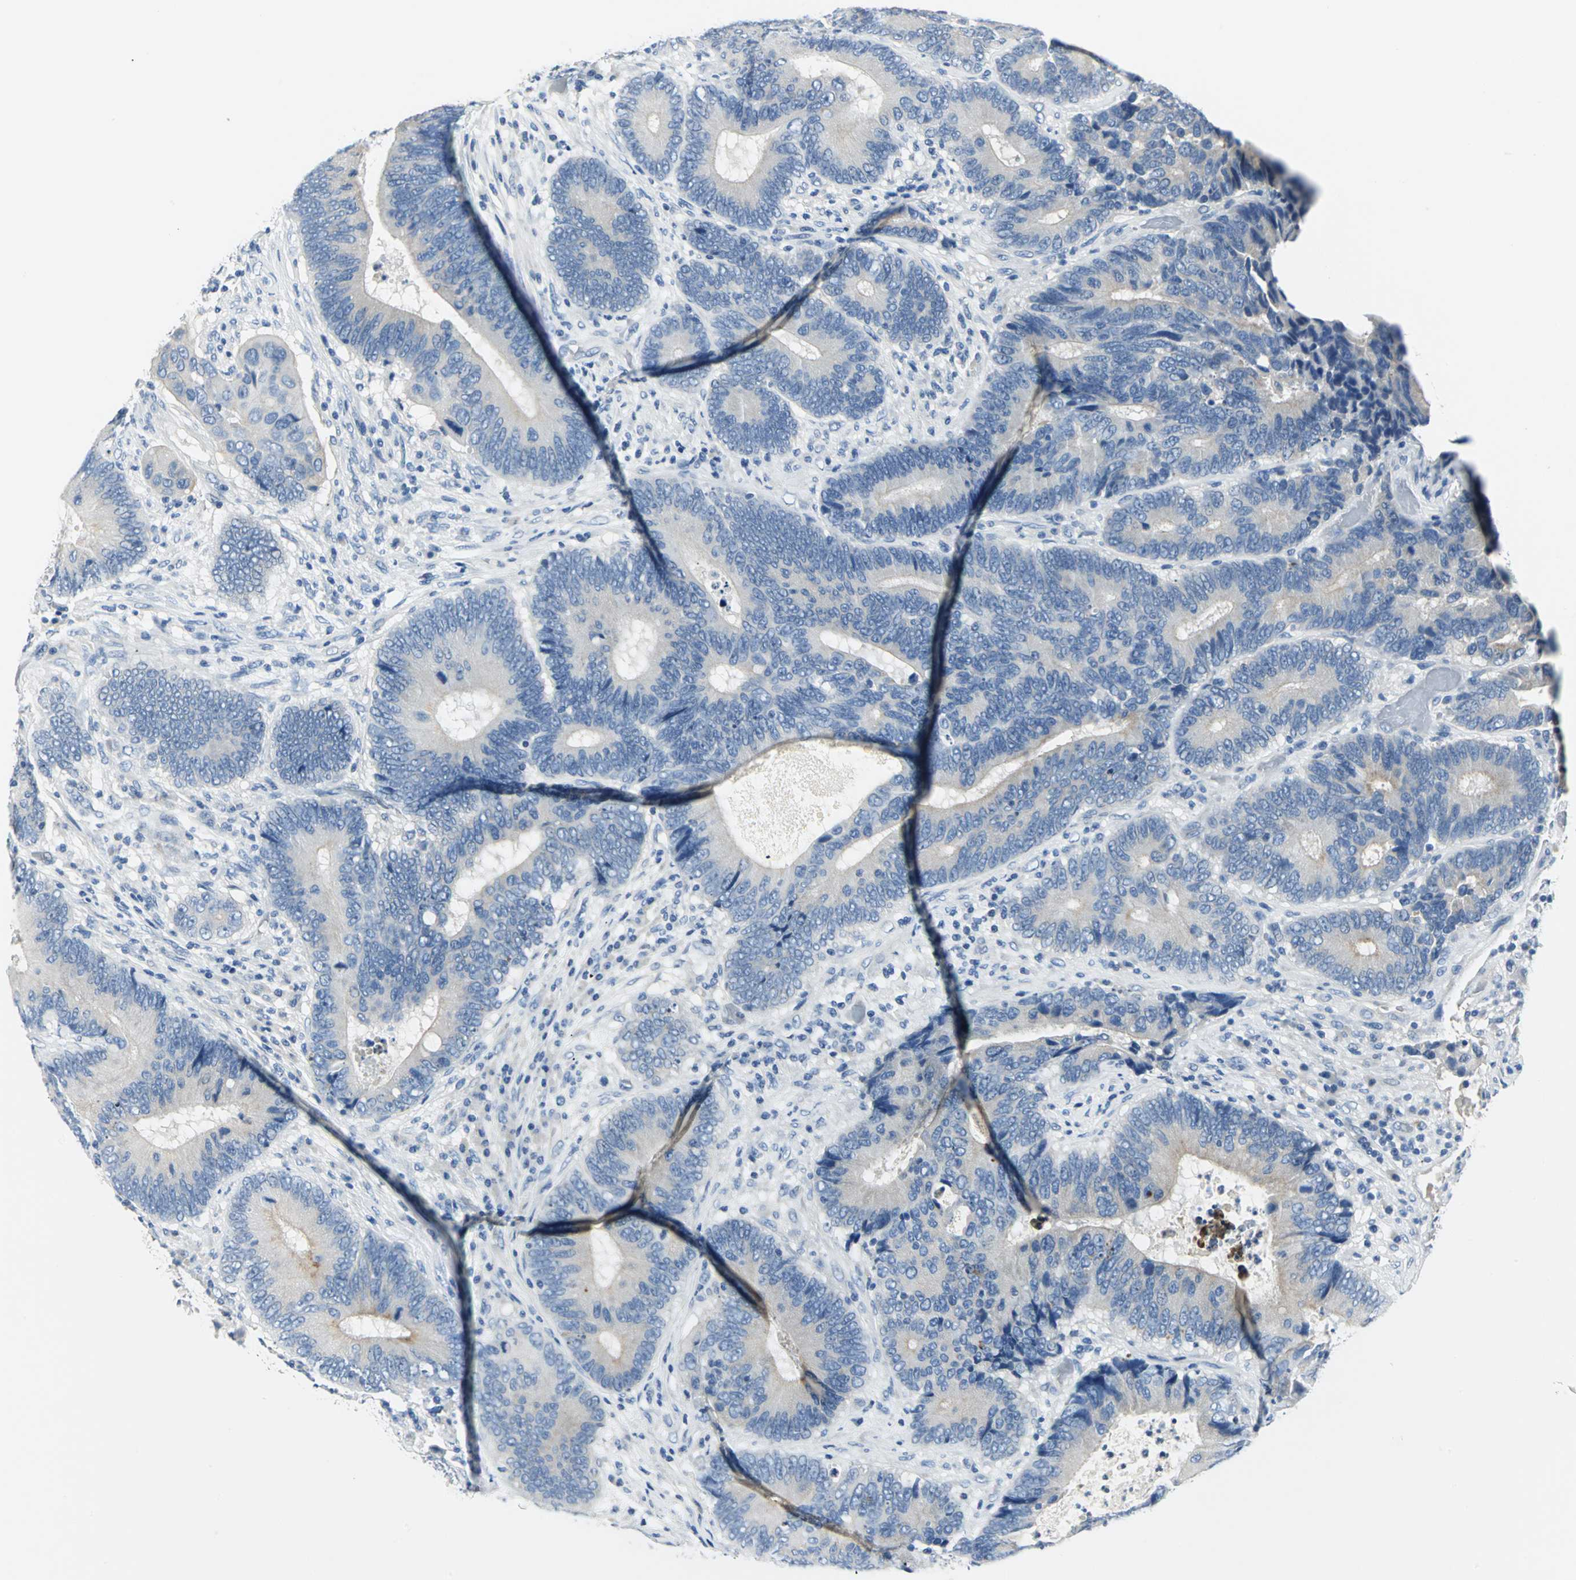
{"staining": {"intensity": "weak", "quantity": "<25%", "location": "cytoplasmic/membranous"}, "tissue": "colorectal cancer", "cell_type": "Tumor cells", "image_type": "cancer", "snomed": [{"axis": "morphology", "description": "Adenocarcinoma, NOS"}, {"axis": "topography", "description": "Colon"}], "caption": "Immunohistochemistry (IHC) photomicrograph of neoplastic tissue: human colorectal cancer (adenocarcinoma) stained with DAB (3,3'-diaminobenzidine) demonstrates no significant protein staining in tumor cells. (DAB (3,3'-diaminobenzidine) immunohistochemistry with hematoxylin counter stain).", "gene": "RIPOR1", "patient": {"sex": "female", "age": 78}}